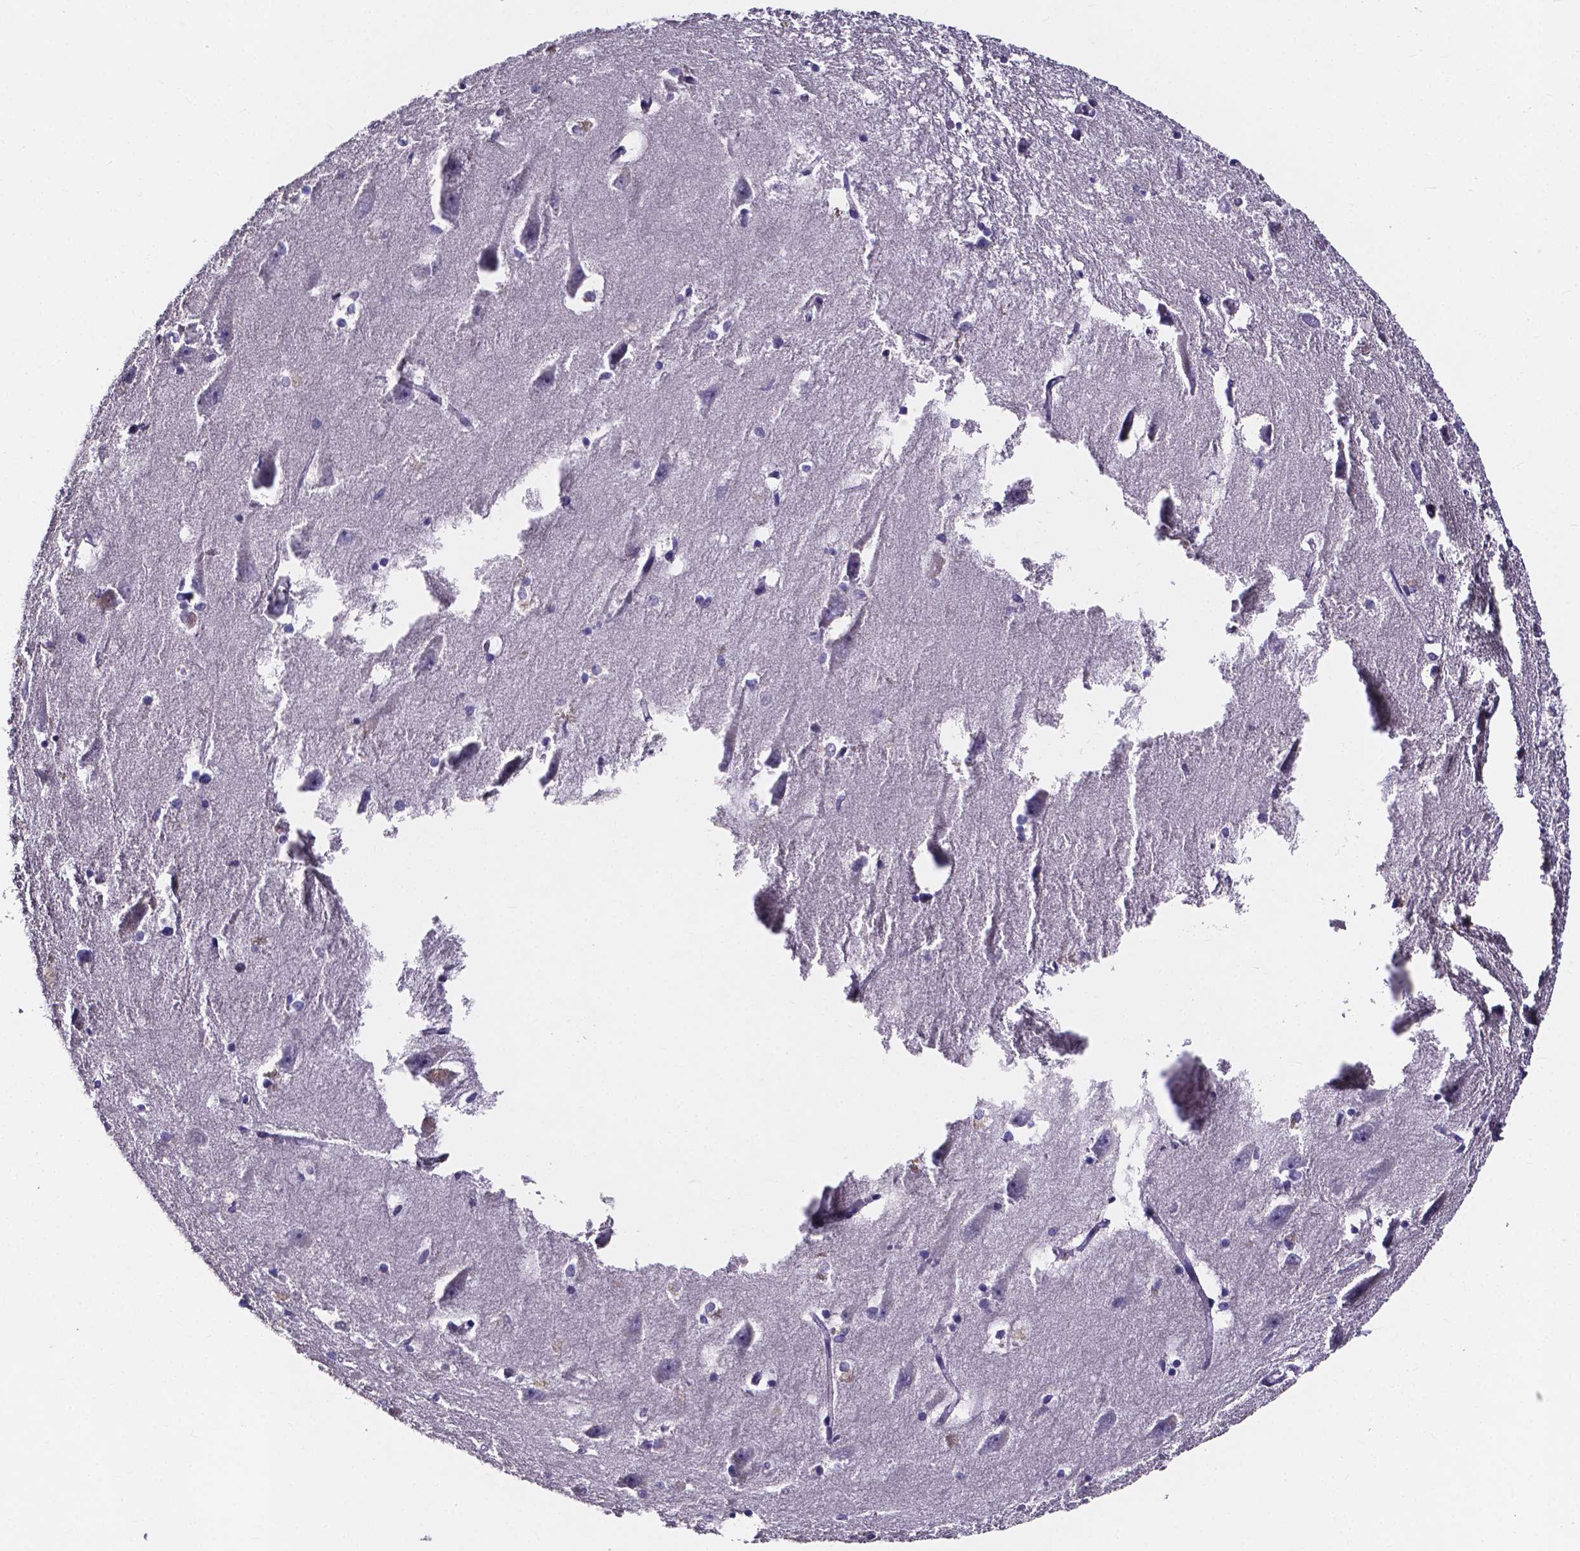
{"staining": {"intensity": "negative", "quantity": "none", "location": "none"}, "tissue": "hippocampus", "cell_type": "Glial cells", "image_type": "normal", "snomed": [{"axis": "morphology", "description": "Normal tissue, NOS"}, {"axis": "topography", "description": "Lateral ventricle wall"}, {"axis": "topography", "description": "Hippocampus"}], "caption": "Glial cells show no significant protein staining in unremarkable hippocampus. Brightfield microscopy of IHC stained with DAB (brown) and hematoxylin (blue), captured at high magnification.", "gene": "SPOCD1", "patient": {"sex": "female", "age": 63}}